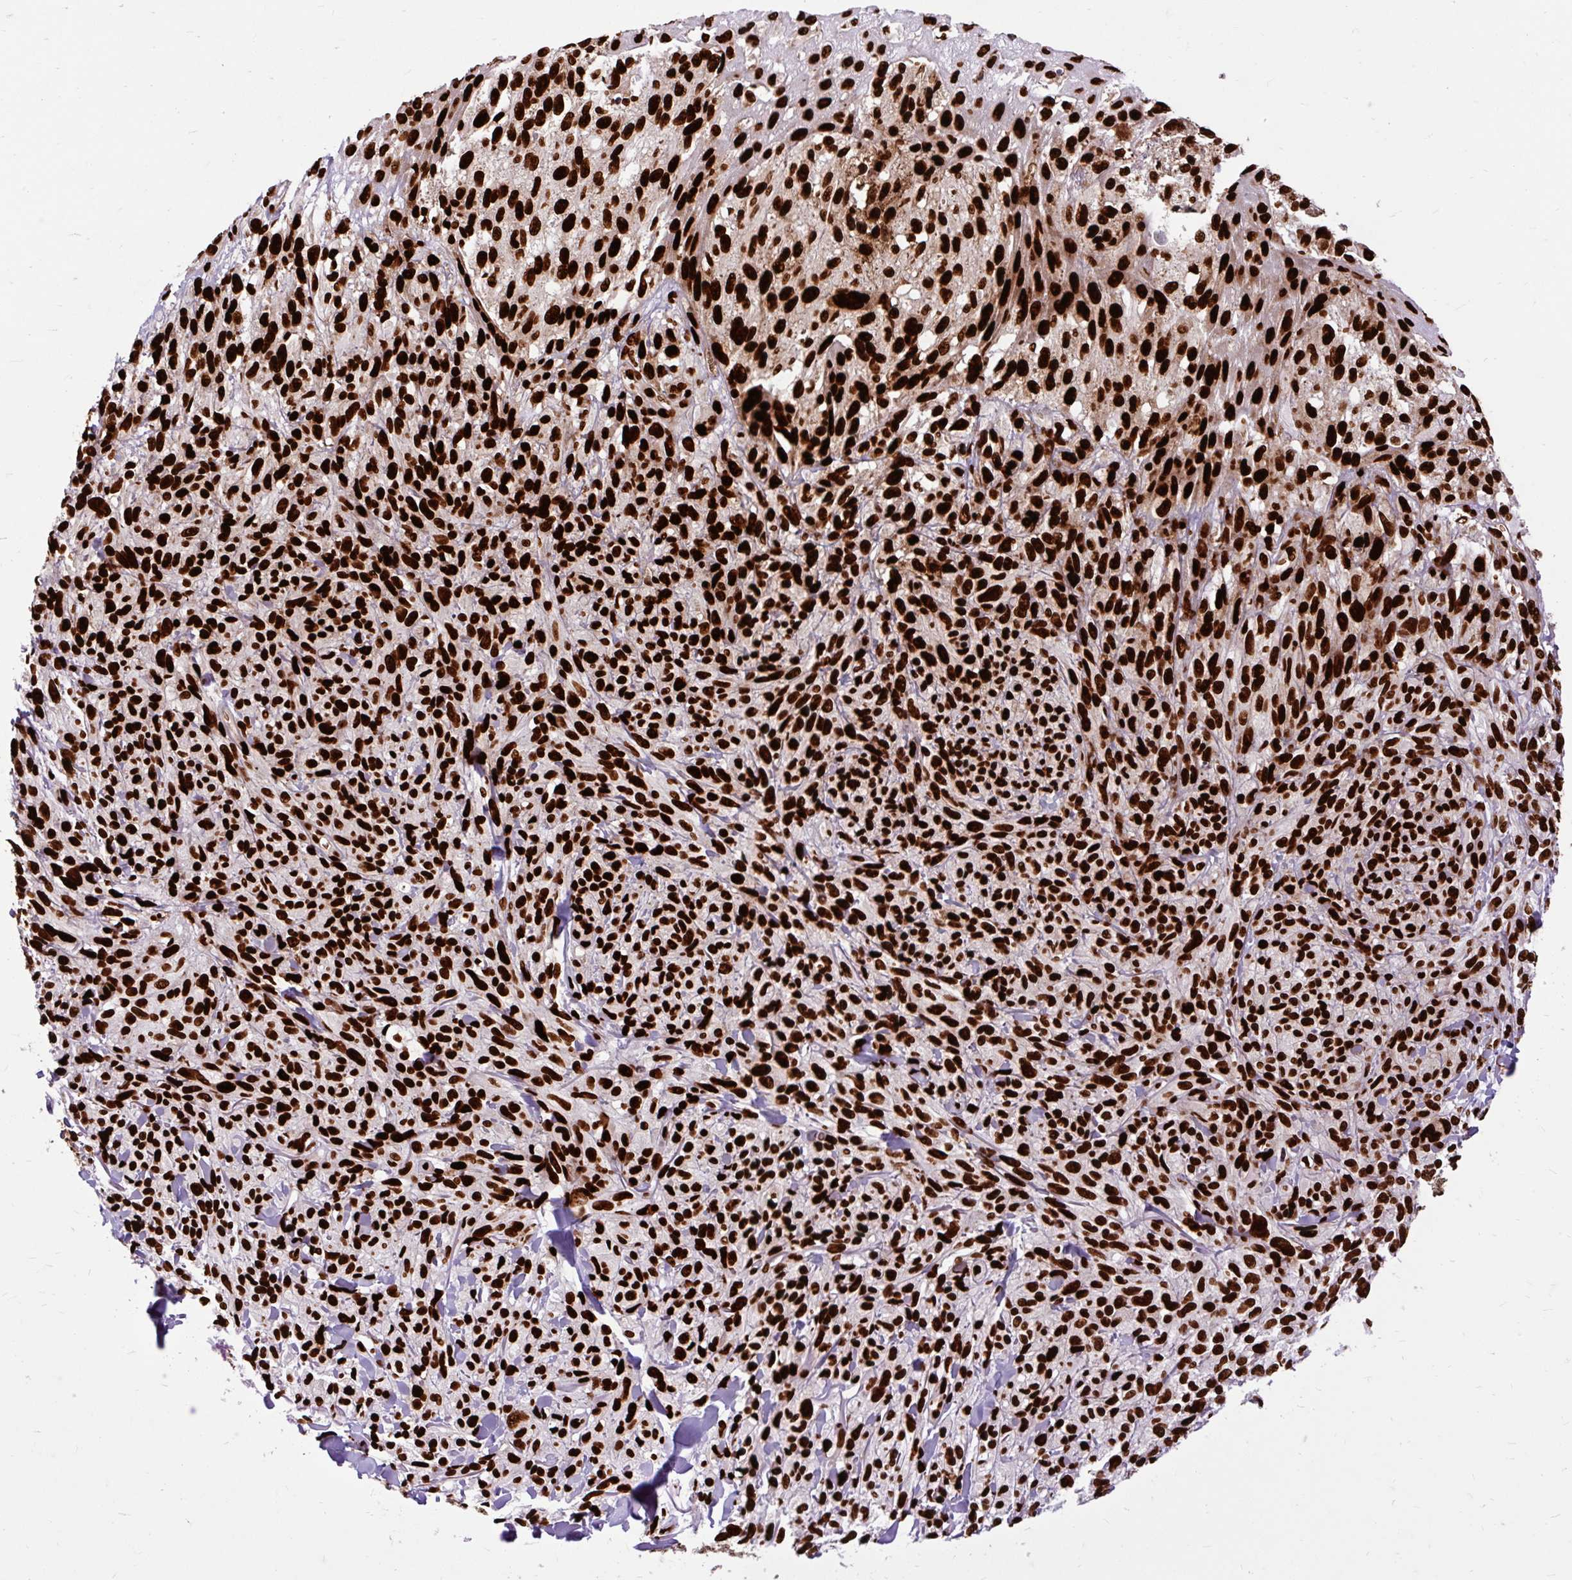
{"staining": {"intensity": "strong", "quantity": ">75%", "location": "nuclear"}, "tissue": "melanoma", "cell_type": "Tumor cells", "image_type": "cancer", "snomed": [{"axis": "morphology", "description": "Malignant melanoma, NOS"}, {"axis": "topography", "description": "Skin of upper arm"}], "caption": "Protein staining by immunohistochemistry exhibits strong nuclear staining in about >75% of tumor cells in melanoma. (IHC, brightfield microscopy, high magnification).", "gene": "FUS", "patient": {"sex": "female", "age": 65}}